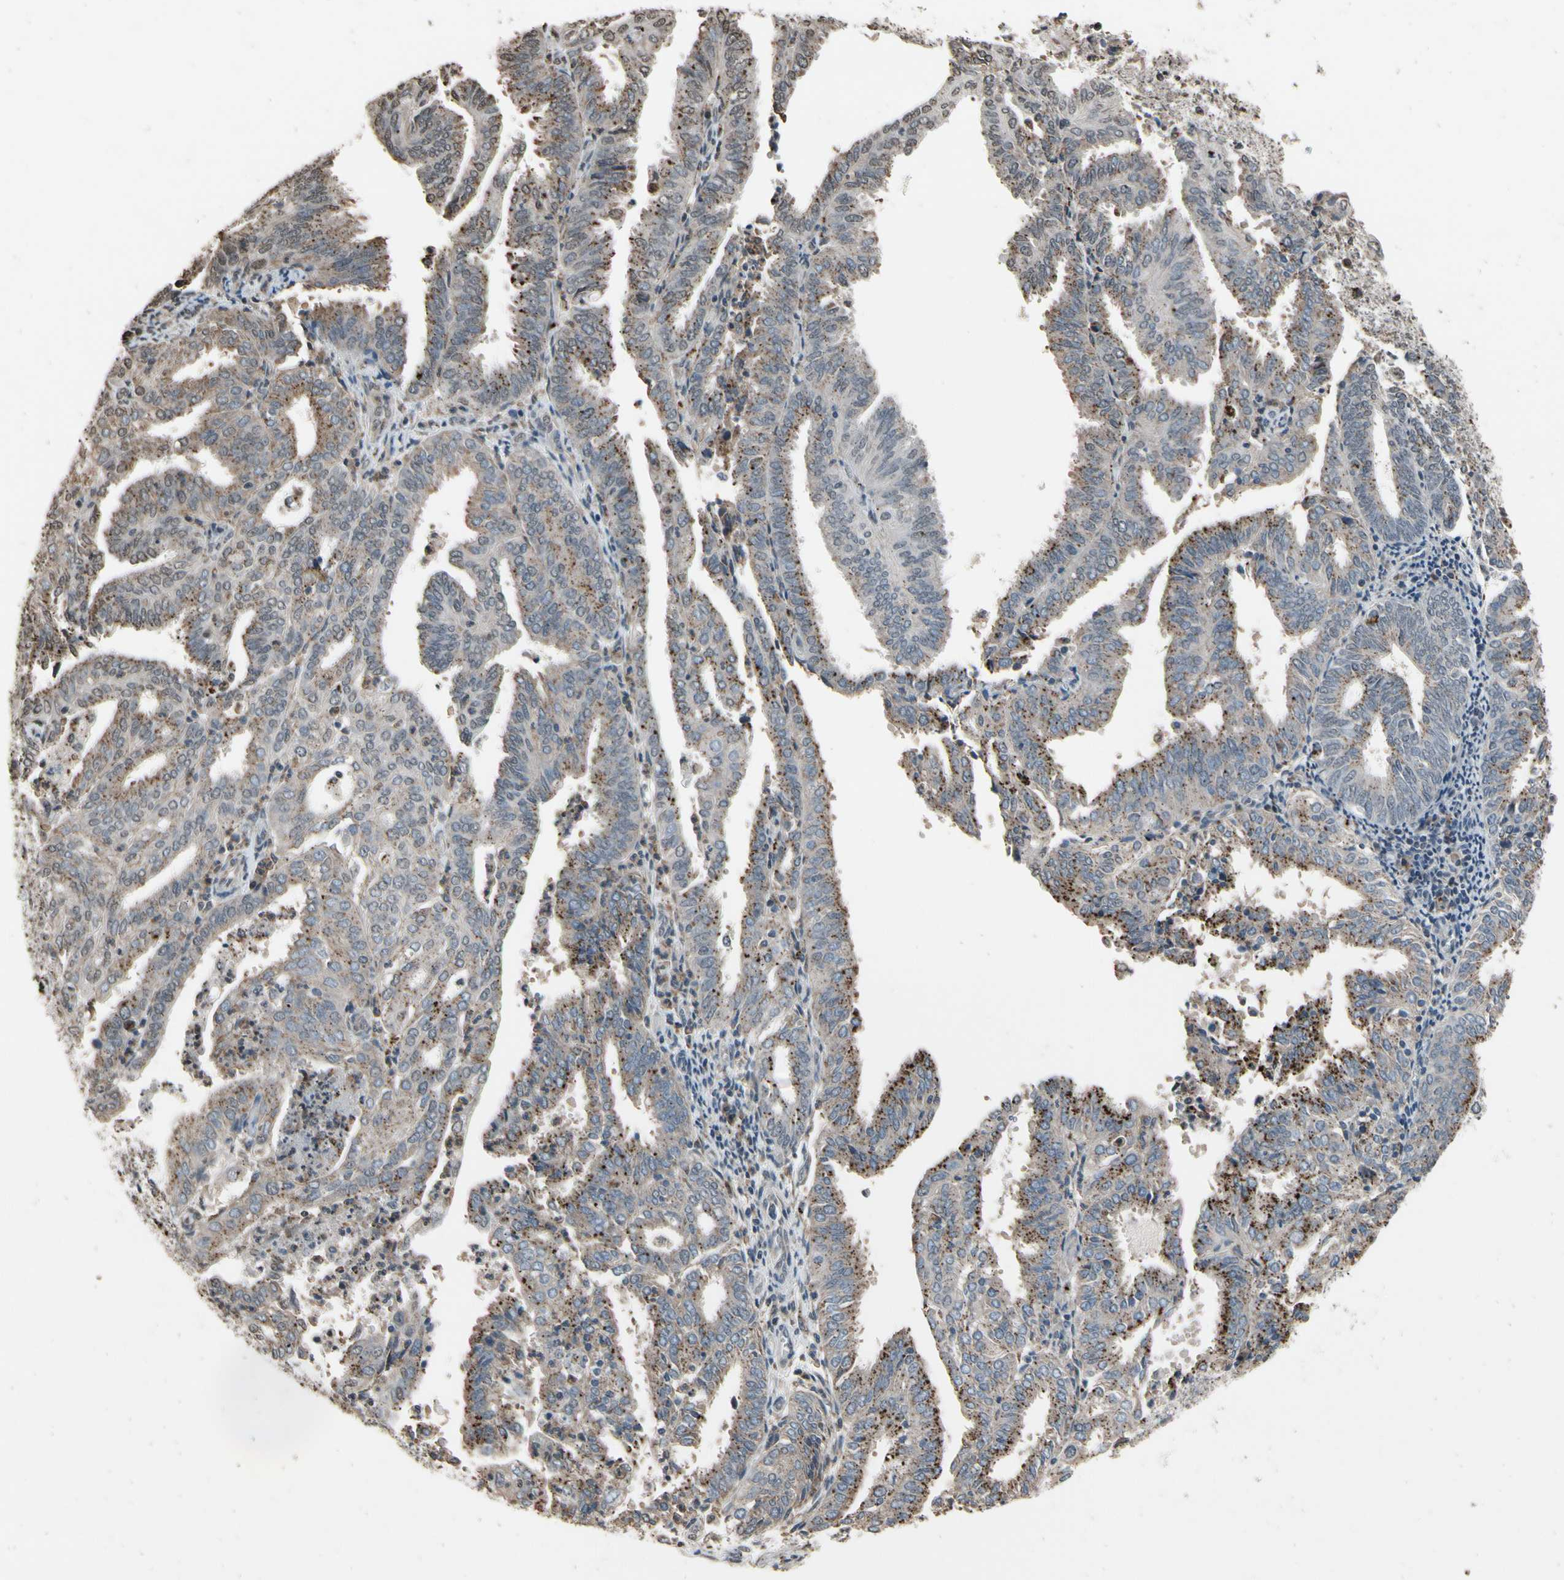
{"staining": {"intensity": "strong", "quantity": "25%-75%", "location": "cytoplasmic/membranous"}, "tissue": "endometrial cancer", "cell_type": "Tumor cells", "image_type": "cancer", "snomed": [{"axis": "morphology", "description": "Adenocarcinoma, NOS"}, {"axis": "topography", "description": "Uterus"}], "caption": "Strong cytoplasmic/membranous protein expression is seen in approximately 25%-75% of tumor cells in endometrial adenocarcinoma. The protein of interest is shown in brown color, while the nuclei are stained blue.", "gene": "HIPK2", "patient": {"sex": "female", "age": 60}}